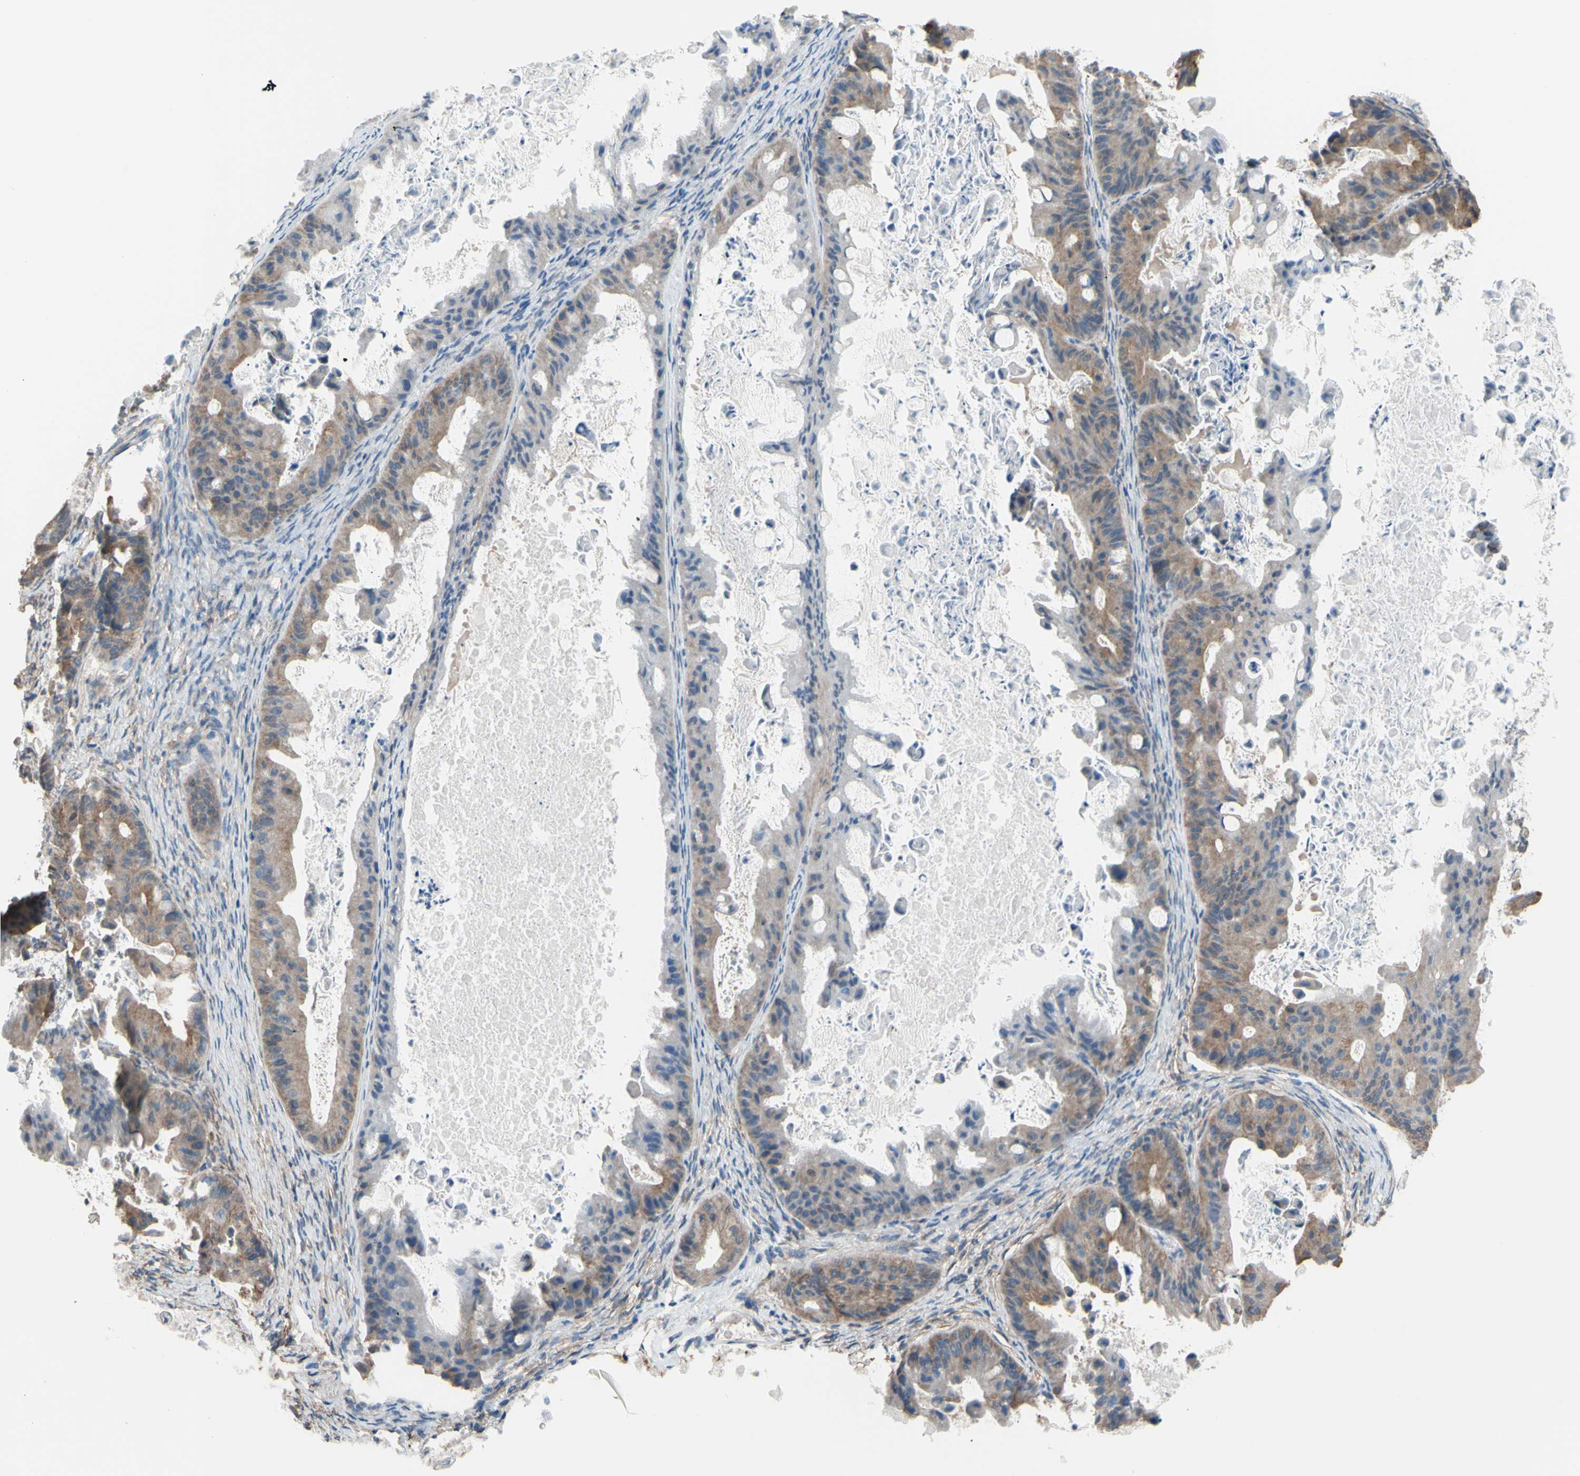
{"staining": {"intensity": "weak", "quantity": "25%-75%", "location": "cytoplasmic/membranous"}, "tissue": "ovarian cancer", "cell_type": "Tumor cells", "image_type": "cancer", "snomed": [{"axis": "morphology", "description": "Cystadenocarcinoma, mucinous, NOS"}, {"axis": "topography", "description": "Ovary"}], "caption": "An image showing weak cytoplasmic/membranous staining in approximately 25%-75% of tumor cells in mucinous cystadenocarcinoma (ovarian), as visualized by brown immunohistochemical staining.", "gene": "ADD1", "patient": {"sex": "female", "age": 37}}